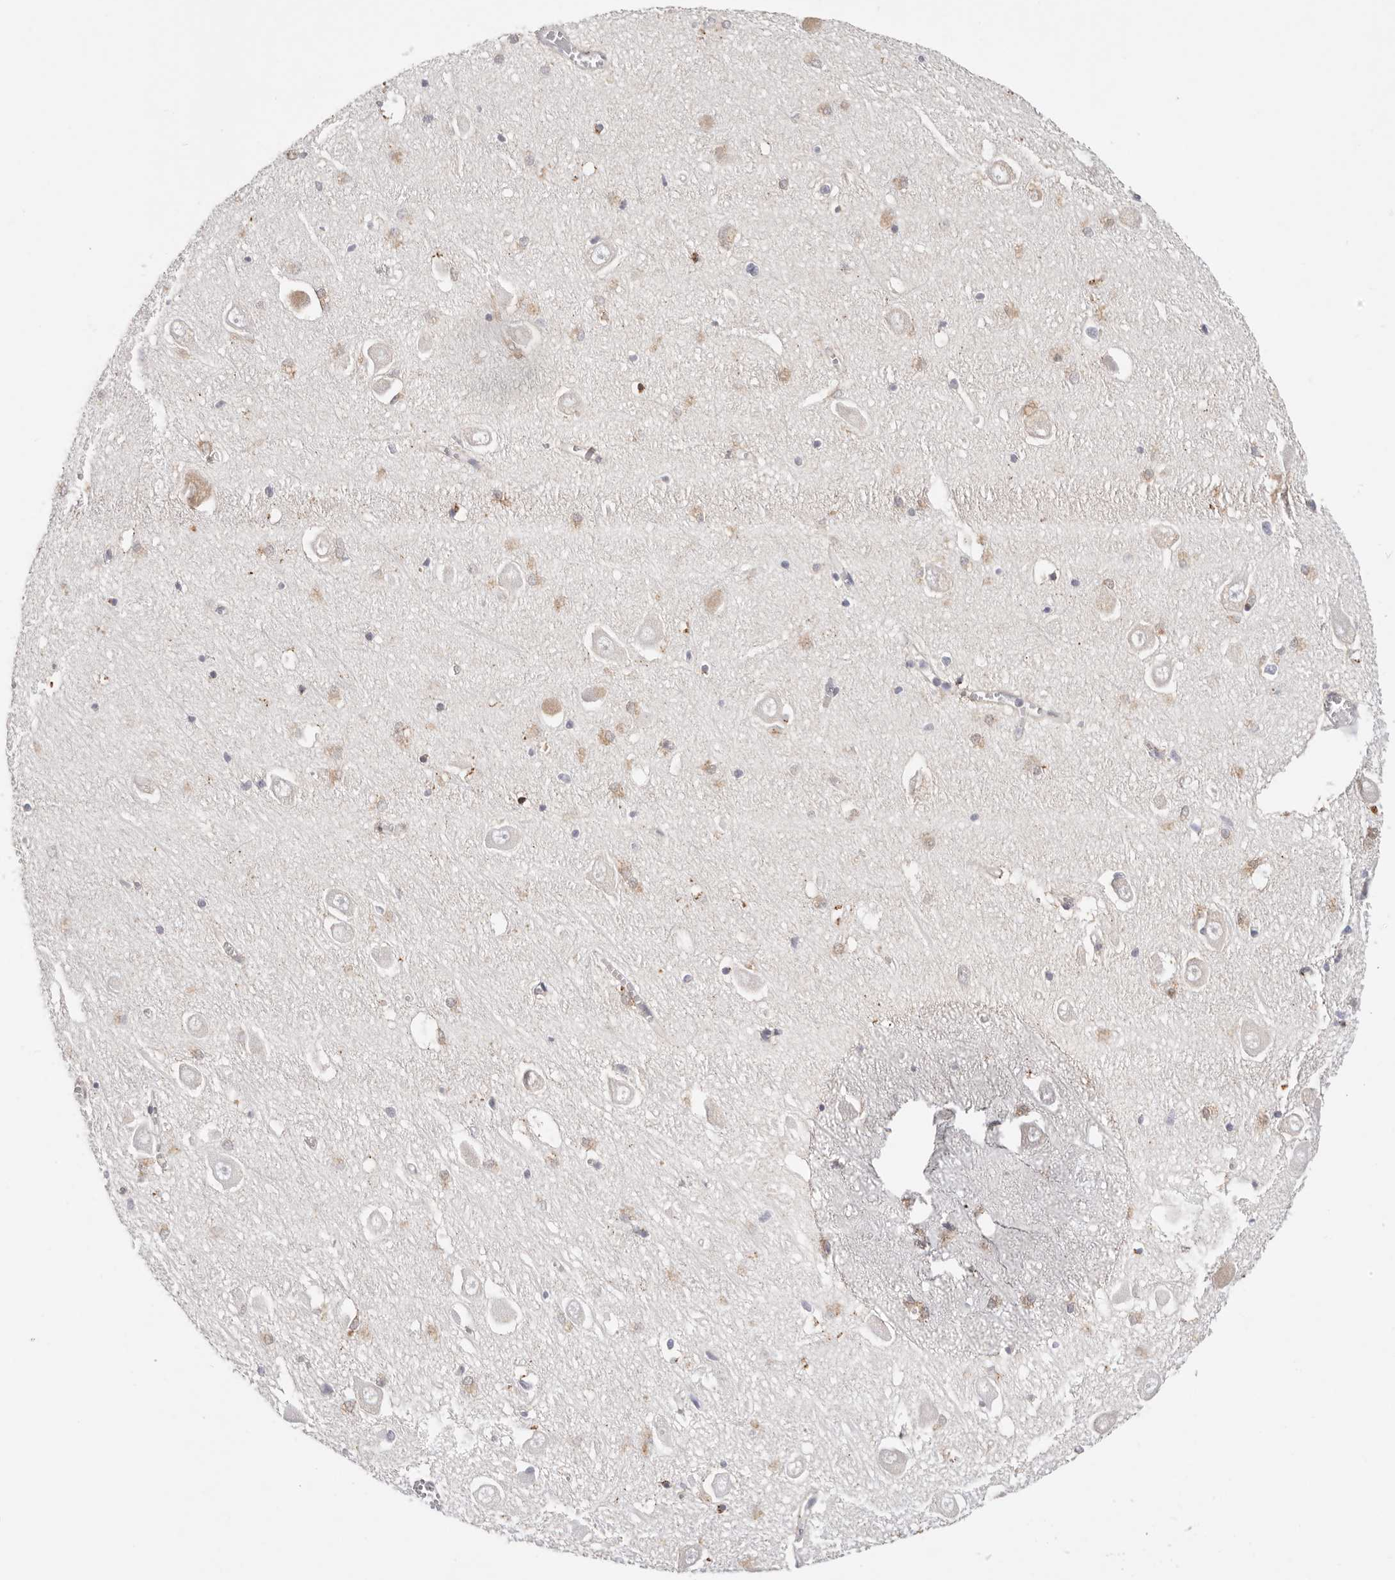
{"staining": {"intensity": "moderate", "quantity": "25%-75%", "location": "cytoplasmic/membranous"}, "tissue": "hippocampus", "cell_type": "Glial cells", "image_type": "normal", "snomed": [{"axis": "morphology", "description": "Normal tissue, NOS"}, {"axis": "topography", "description": "Hippocampus"}], "caption": "Glial cells display medium levels of moderate cytoplasmic/membranous positivity in about 25%-75% of cells in unremarkable hippocampus.", "gene": "STKLD1", "patient": {"sex": "male", "age": 70}}